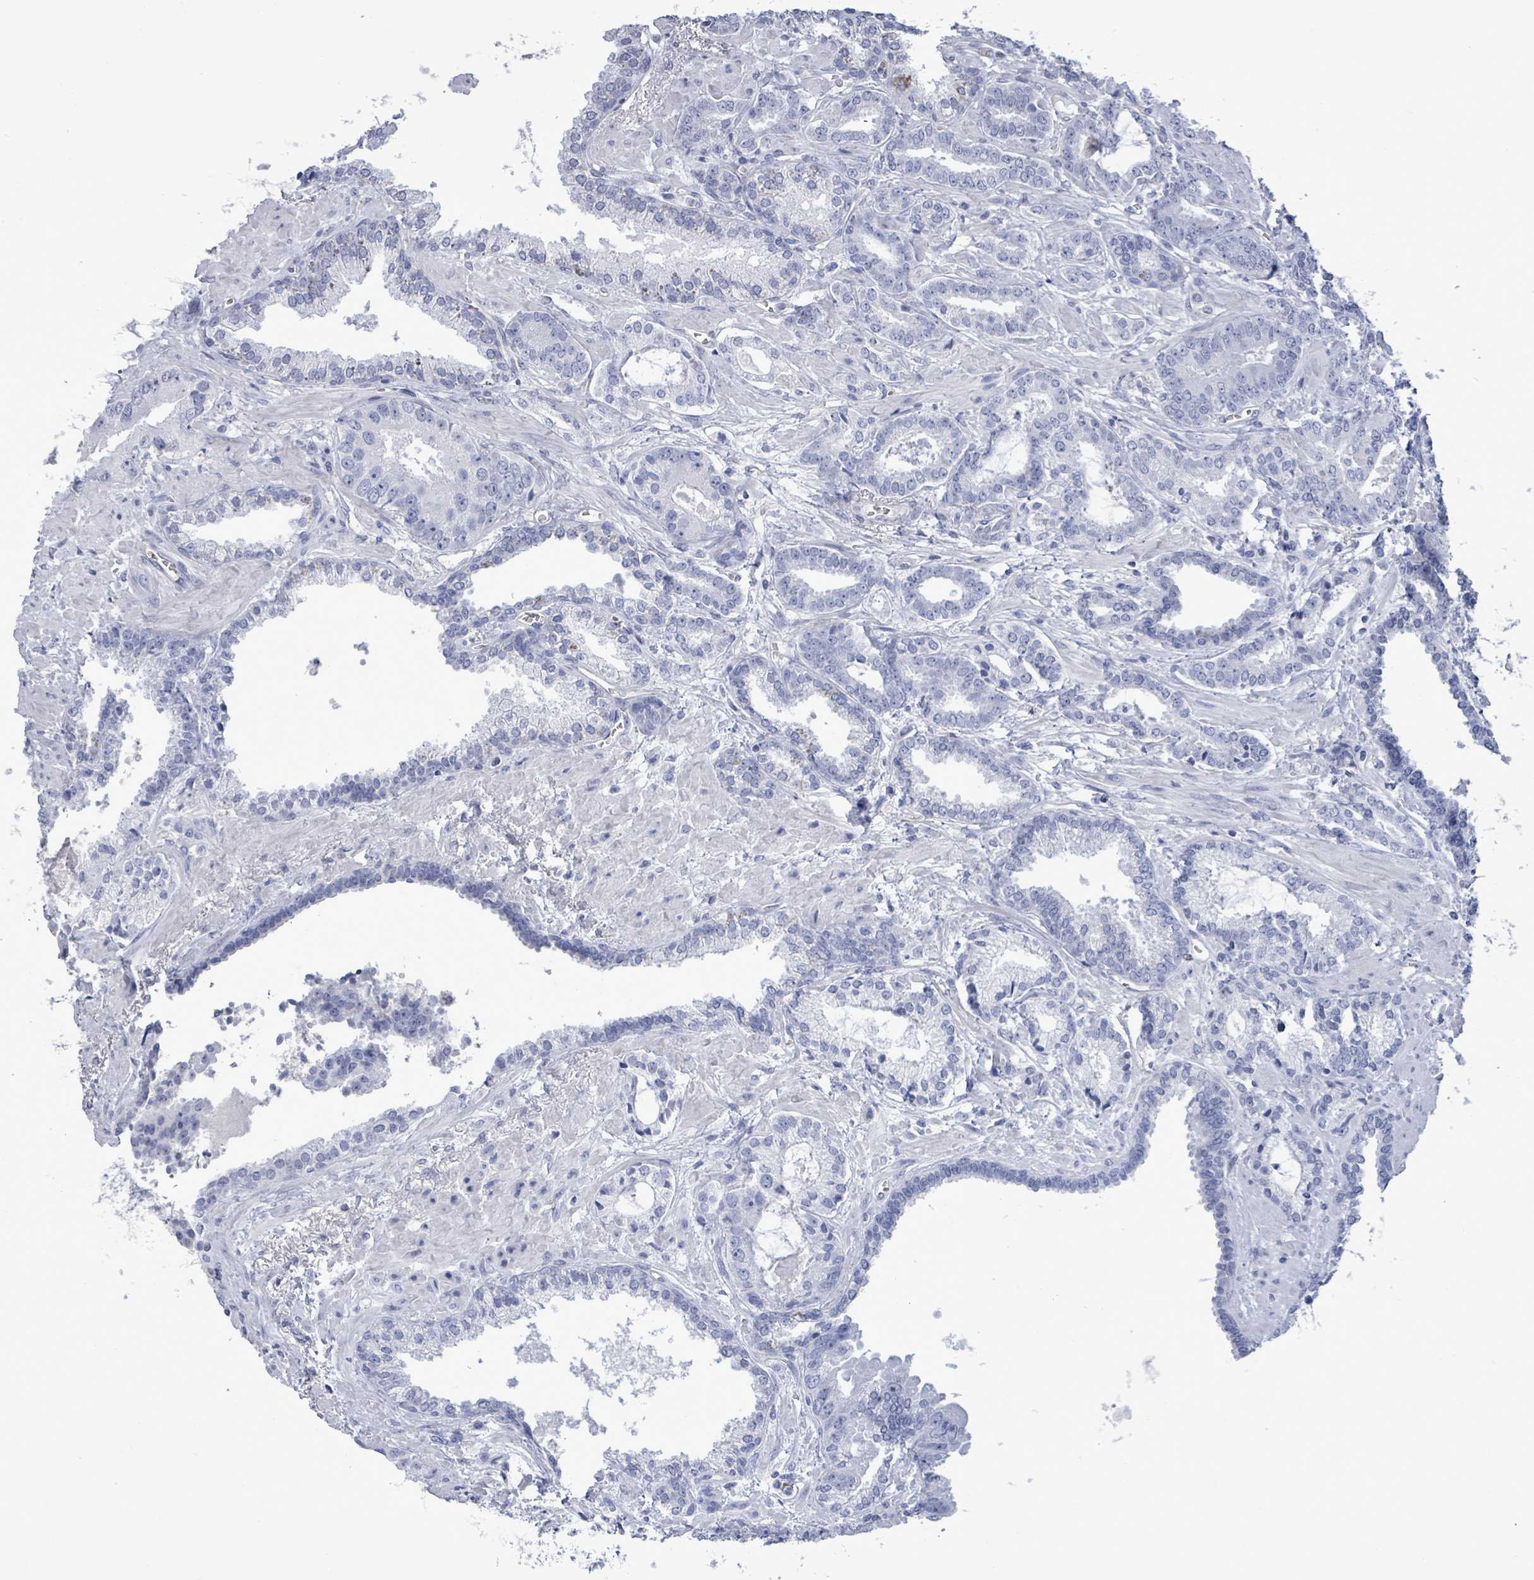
{"staining": {"intensity": "negative", "quantity": "none", "location": "none"}, "tissue": "prostate cancer", "cell_type": "Tumor cells", "image_type": "cancer", "snomed": [{"axis": "morphology", "description": "Adenocarcinoma, High grade"}, {"axis": "topography", "description": "Prostate"}], "caption": "Tumor cells are negative for protein expression in human high-grade adenocarcinoma (prostate). (Stains: DAB (3,3'-diaminobenzidine) immunohistochemistry (IHC) with hematoxylin counter stain, Microscopy: brightfield microscopy at high magnification).", "gene": "CT45A5", "patient": {"sex": "male", "age": 71}}